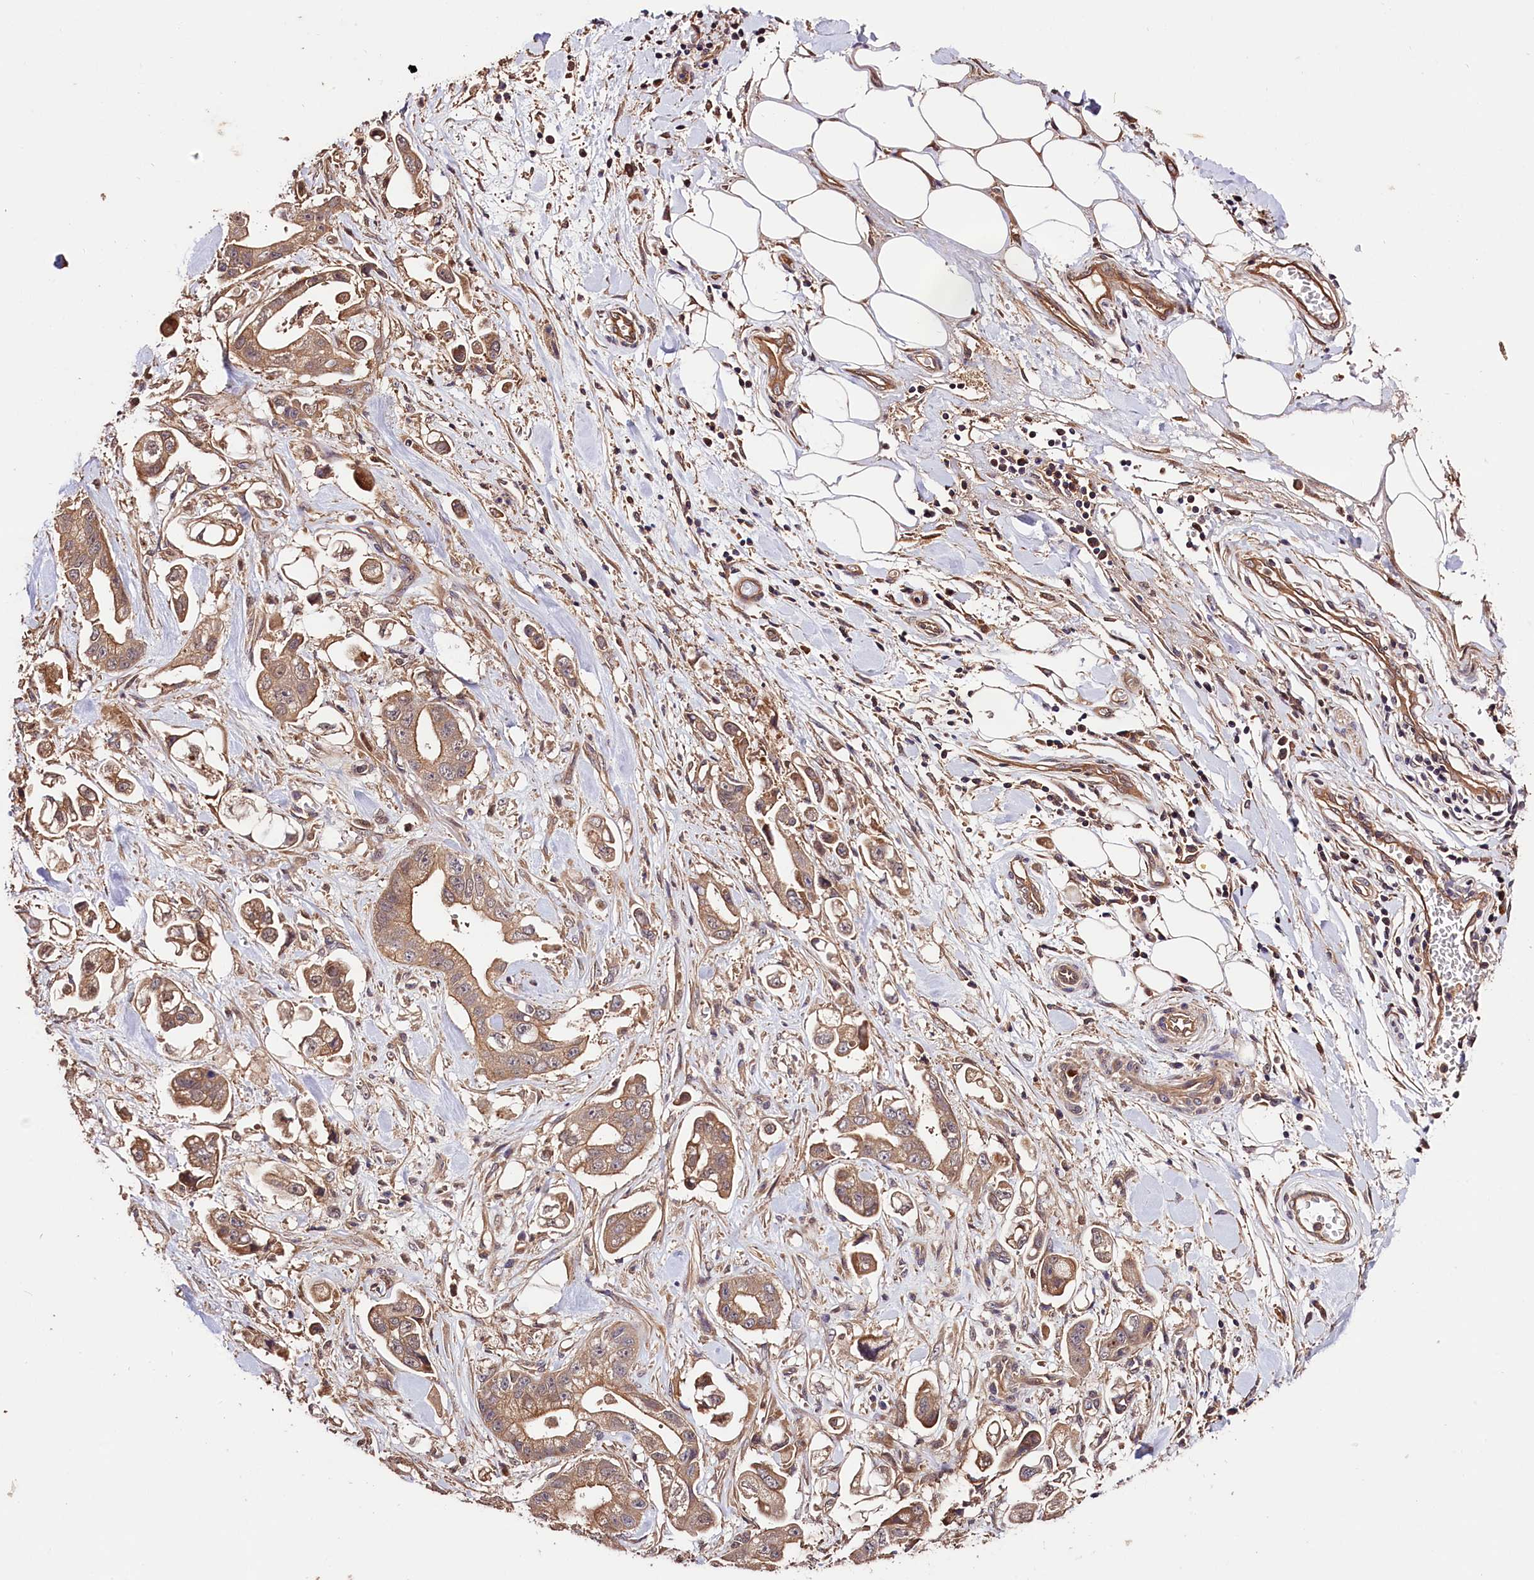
{"staining": {"intensity": "moderate", "quantity": ">75%", "location": "cytoplasmic/membranous"}, "tissue": "stomach cancer", "cell_type": "Tumor cells", "image_type": "cancer", "snomed": [{"axis": "morphology", "description": "Adenocarcinoma, NOS"}, {"axis": "topography", "description": "Stomach"}], "caption": "Stomach cancer was stained to show a protein in brown. There is medium levels of moderate cytoplasmic/membranous staining in approximately >75% of tumor cells. (Stains: DAB (3,3'-diaminobenzidine) in brown, nuclei in blue, Microscopy: brightfield microscopy at high magnification).", "gene": "CES3", "patient": {"sex": "male", "age": 62}}